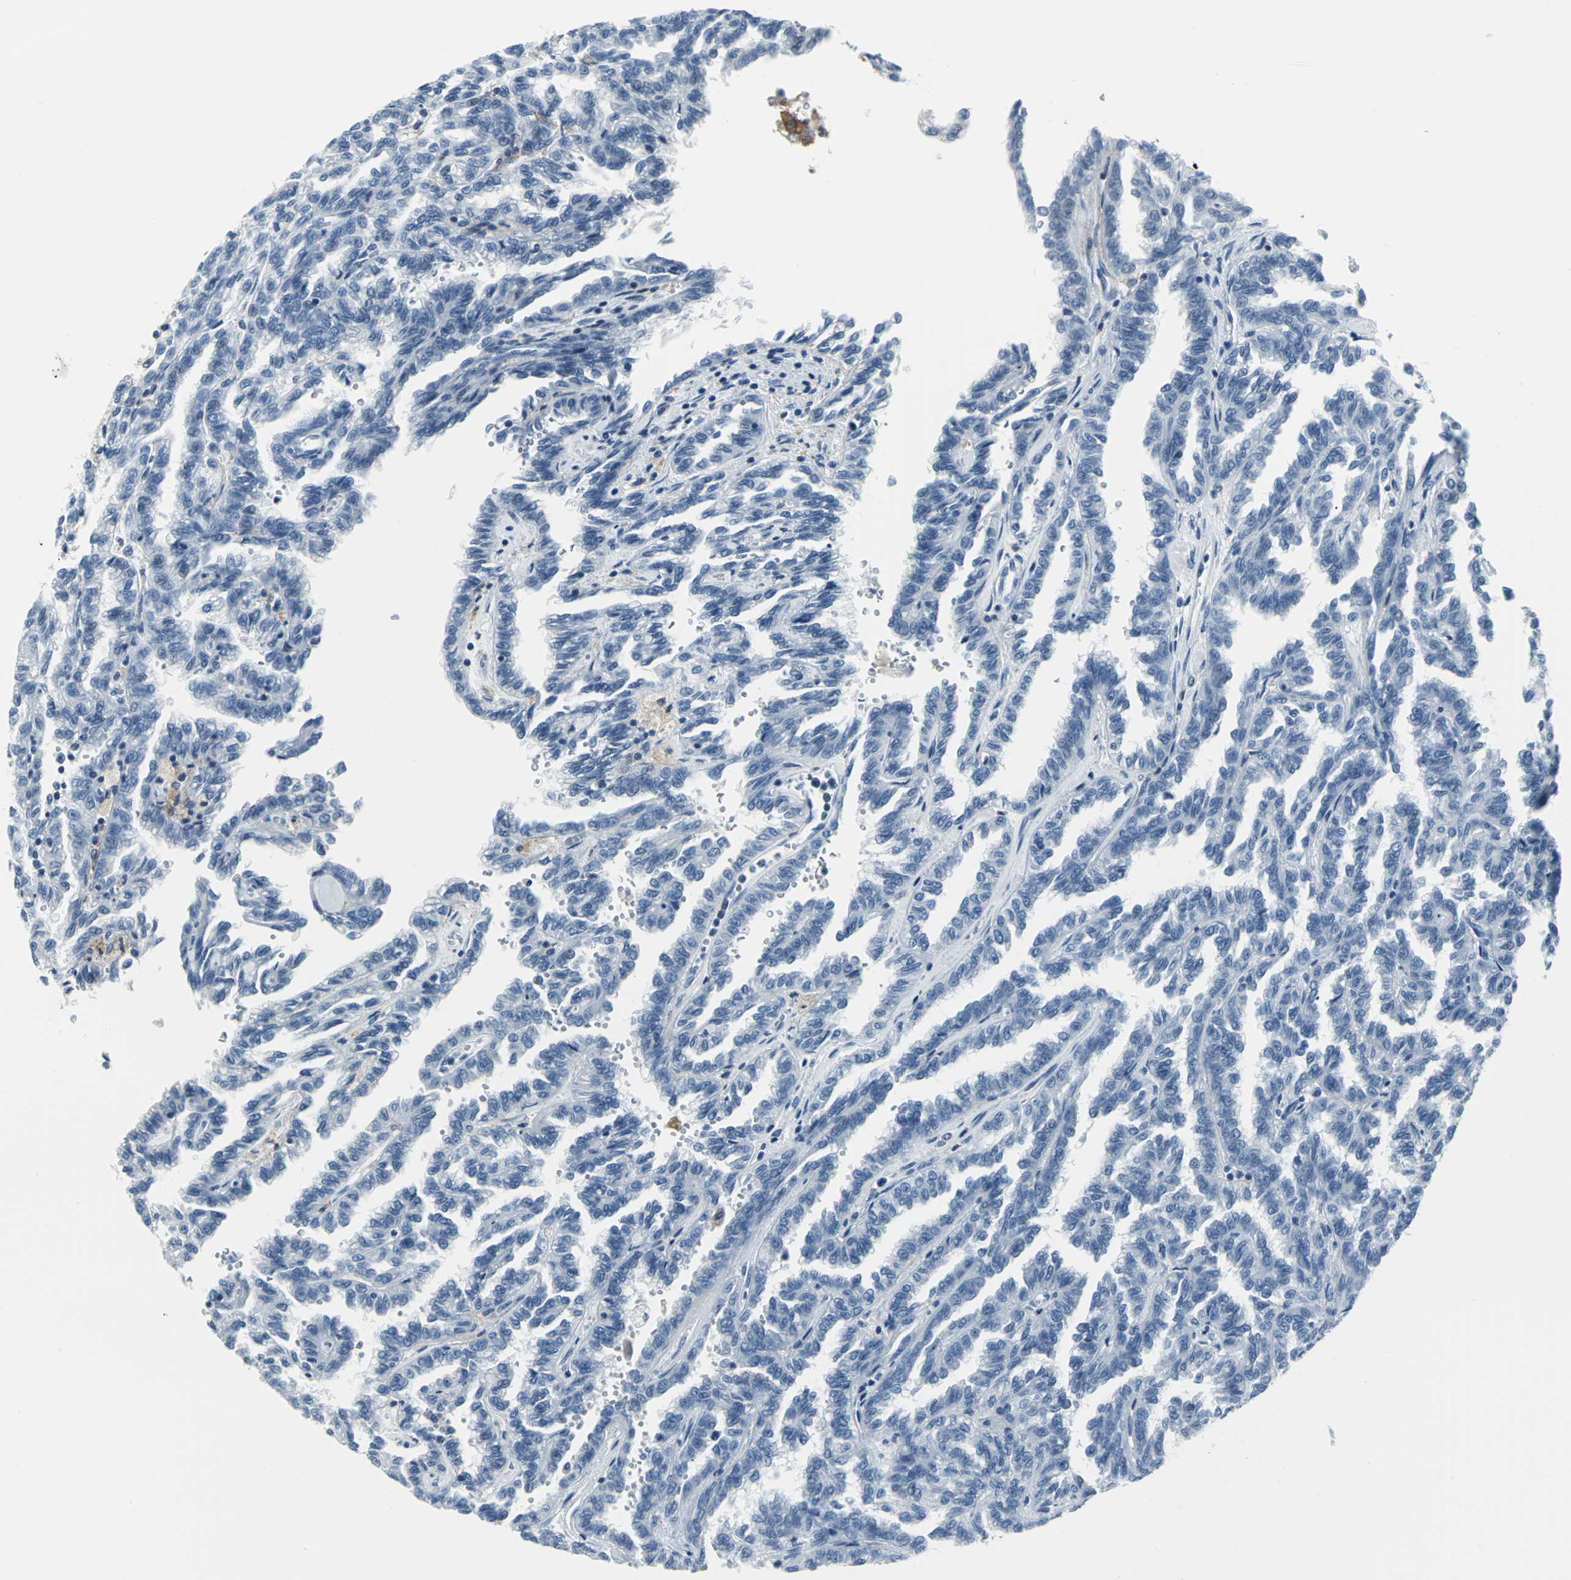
{"staining": {"intensity": "negative", "quantity": "none", "location": "none"}, "tissue": "renal cancer", "cell_type": "Tumor cells", "image_type": "cancer", "snomed": [{"axis": "morphology", "description": "Inflammation, NOS"}, {"axis": "morphology", "description": "Adenocarcinoma, NOS"}, {"axis": "topography", "description": "Kidney"}], "caption": "Immunohistochemistry (IHC) micrograph of neoplastic tissue: renal cancer stained with DAB (3,3'-diaminobenzidine) reveals no significant protein staining in tumor cells.", "gene": "IQGAP2", "patient": {"sex": "male", "age": 68}}